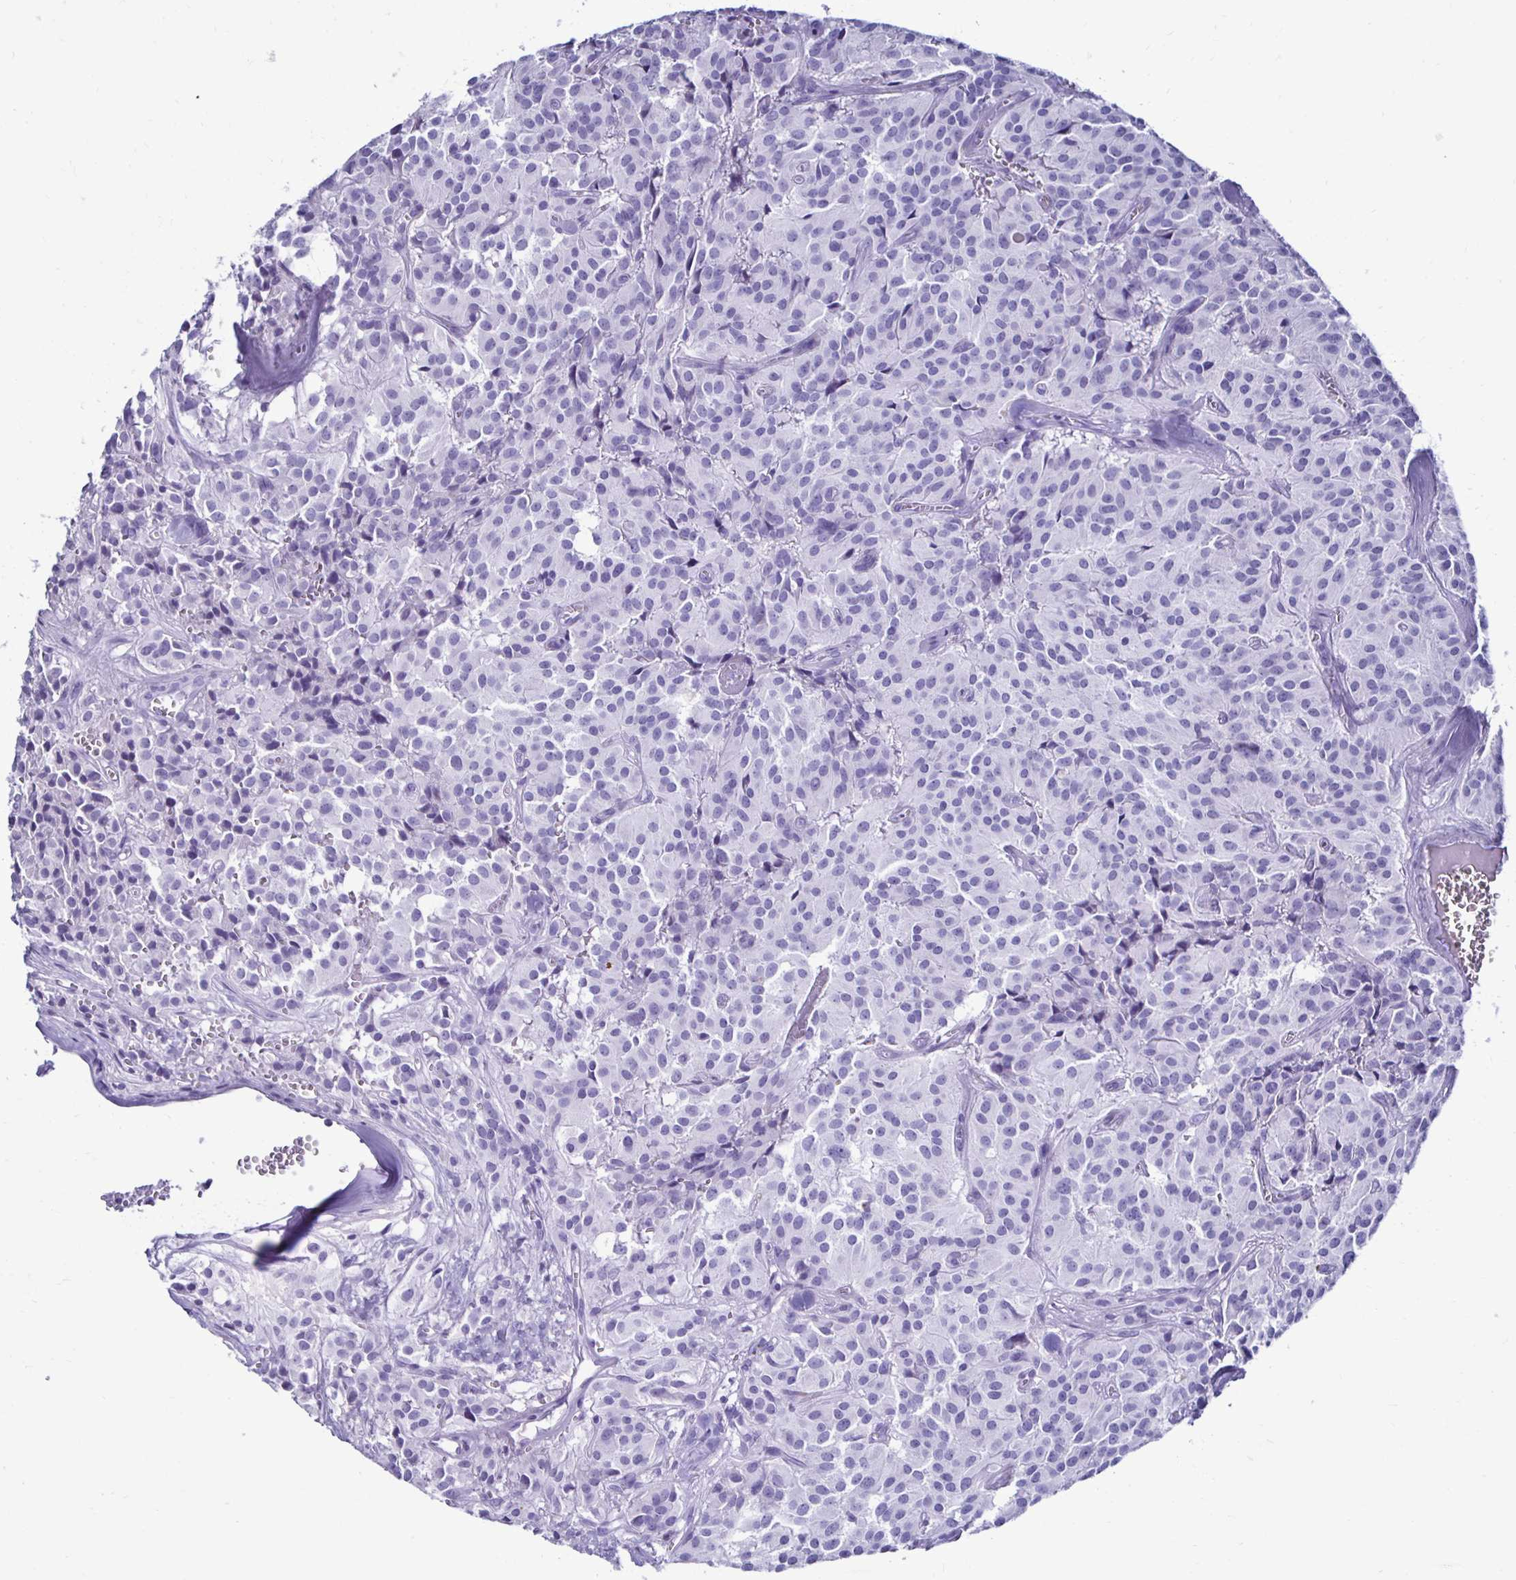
{"staining": {"intensity": "negative", "quantity": "none", "location": "none"}, "tissue": "glioma", "cell_type": "Tumor cells", "image_type": "cancer", "snomed": [{"axis": "morphology", "description": "Glioma, malignant, Low grade"}, {"axis": "topography", "description": "Brain"}], "caption": "Tumor cells show no significant protein staining in glioma. (DAB IHC with hematoxylin counter stain).", "gene": "CST5", "patient": {"sex": "male", "age": 42}}